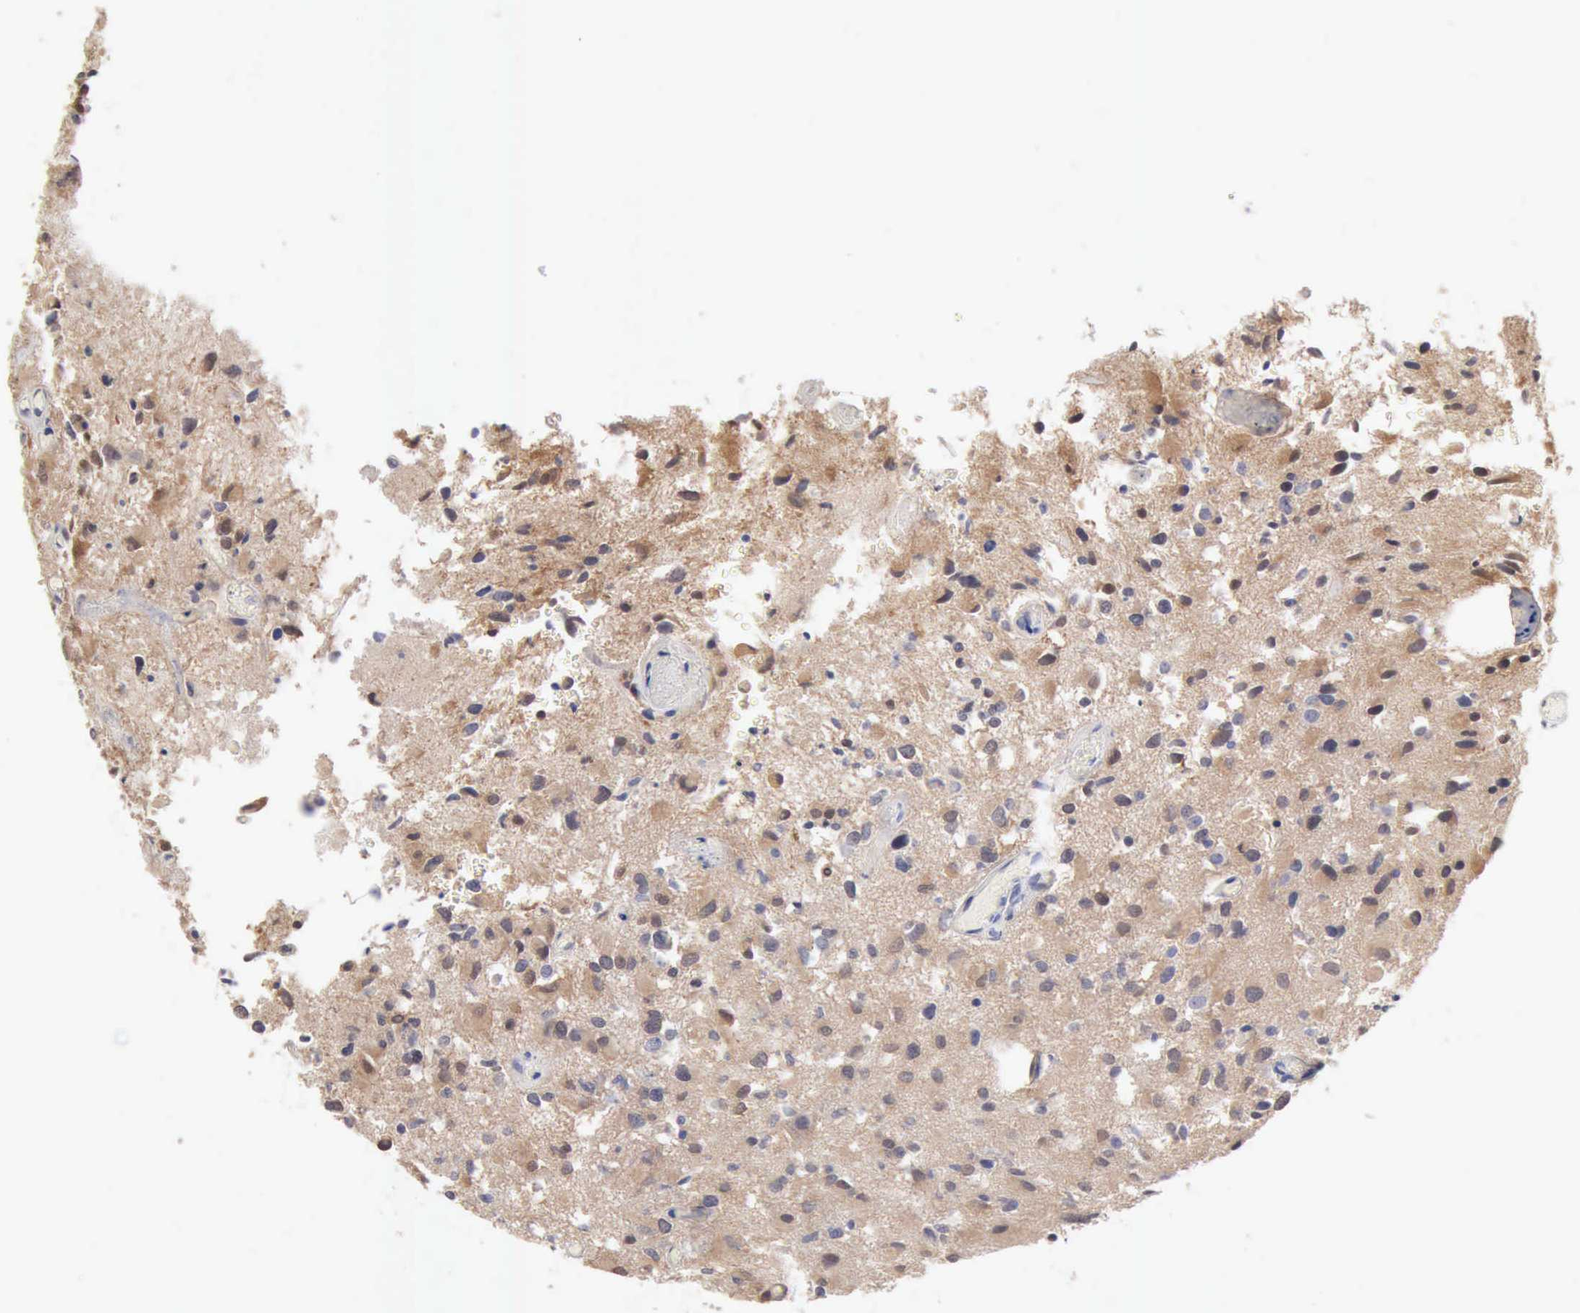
{"staining": {"intensity": "weak", "quantity": ">75%", "location": "cytoplasmic/membranous,nuclear"}, "tissue": "glioma", "cell_type": "Tumor cells", "image_type": "cancer", "snomed": [{"axis": "morphology", "description": "Glioma, malignant, High grade"}, {"axis": "topography", "description": "Brain"}], "caption": "Glioma was stained to show a protein in brown. There is low levels of weak cytoplasmic/membranous and nuclear expression in approximately >75% of tumor cells.", "gene": "PTGR2", "patient": {"sex": "male", "age": 69}}